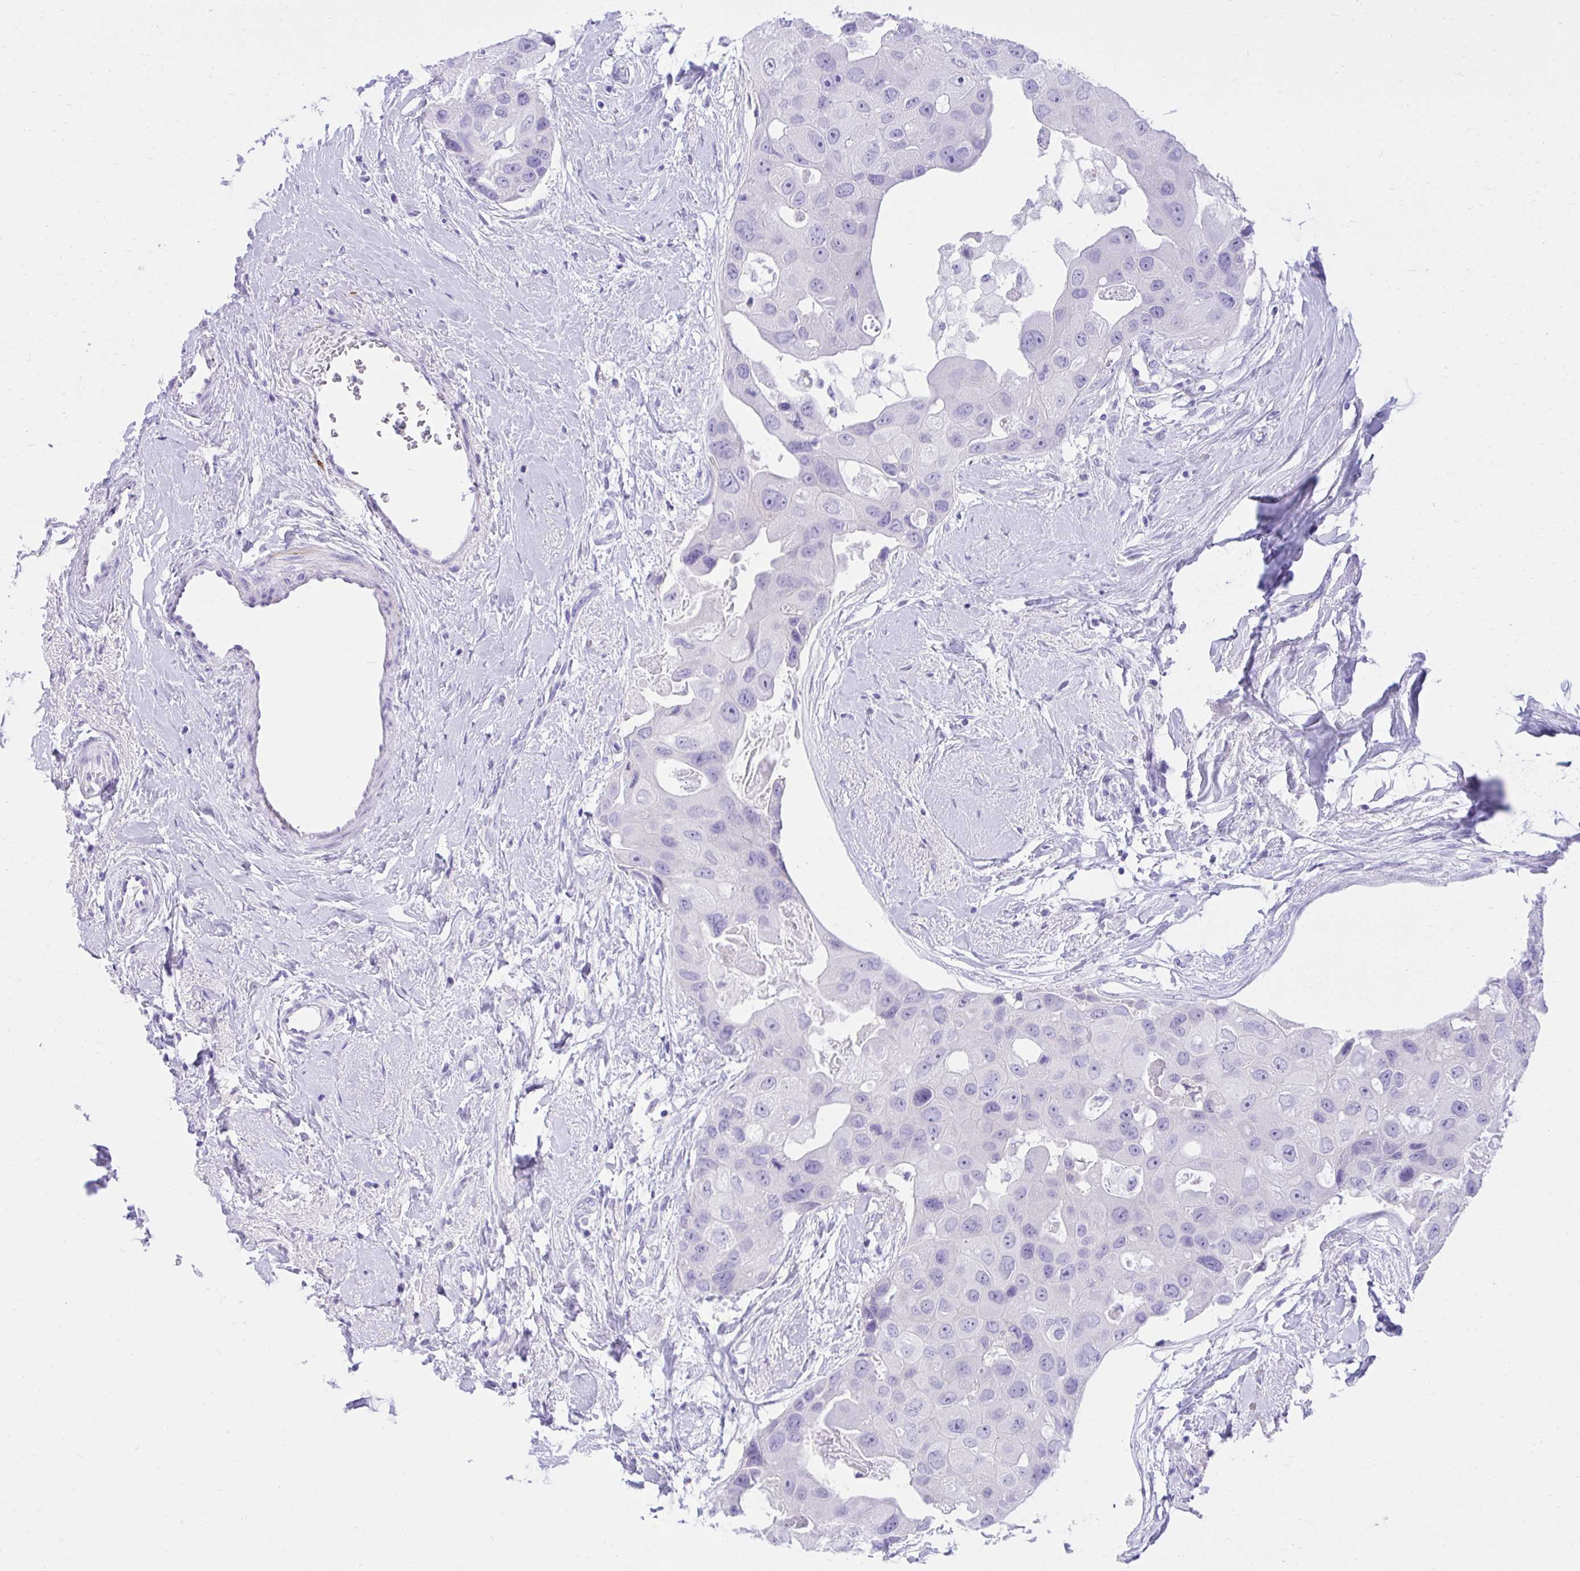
{"staining": {"intensity": "negative", "quantity": "none", "location": "none"}, "tissue": "breast cancer", "cell_type": "Tumor cells", "image_type": "cancer", "snomed": [{"axis": "morphology", "description": "Duct carcinoma"}, {"axis": "topography", "description": "Breast"}], "caption": "Immunohistochemistry (IHC) image of neoplastic tissue: breast invasive ductal carcinoma stained with DAB (3,3'-diaminobenzidine) demonstrates no significant protein positivity in tumor cells.", "gene": "KCNN4", "patient": {"sex": "female", "age": 43}}